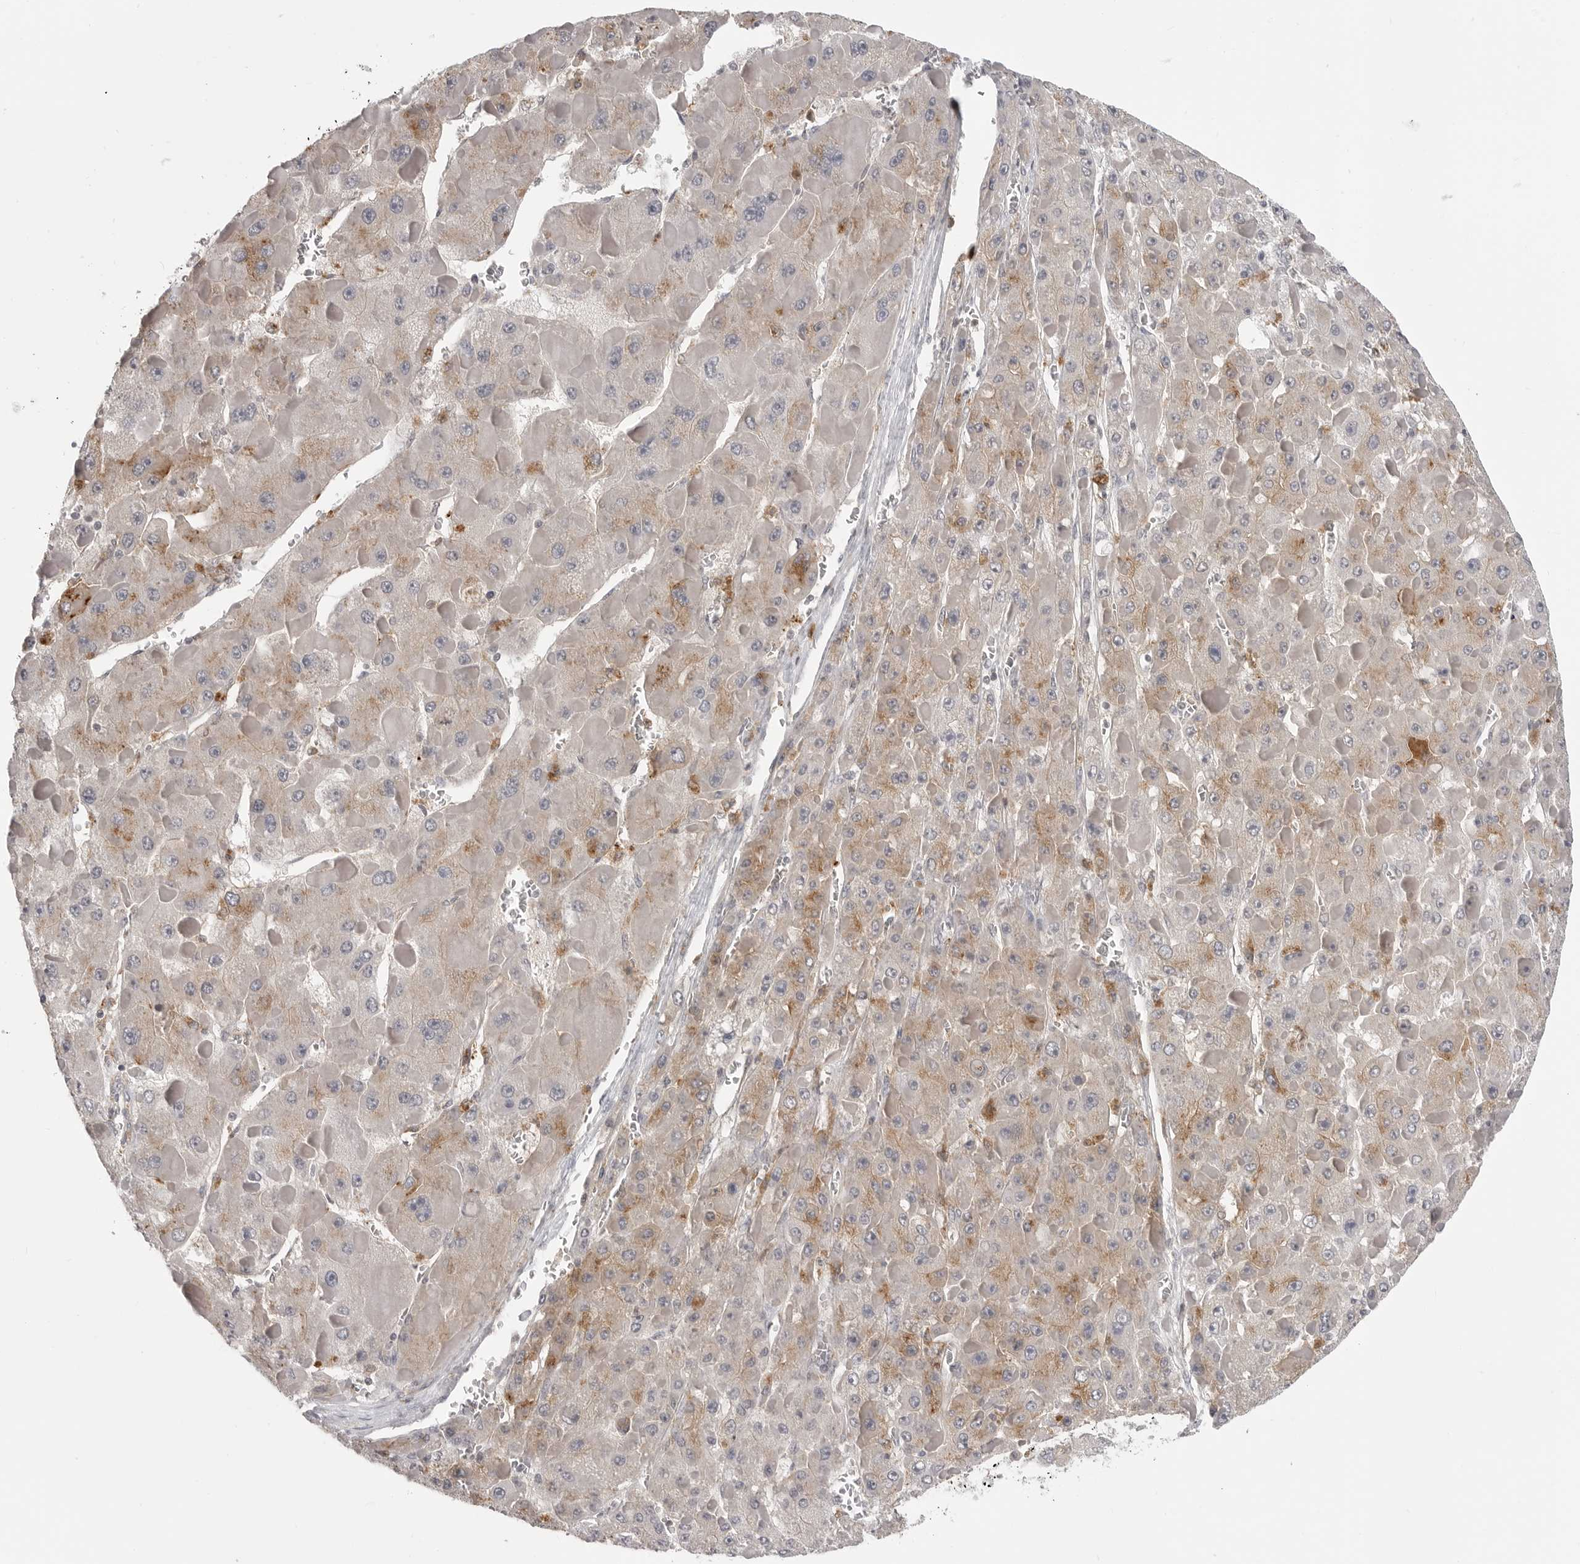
{"staining": {"intensity": "moderate", "quantity": "25%-75%", "location": "cytoplasmic/membranous"}, "tissue": "liver cancer", "cell_type": "Tumor cells", "image_type": "cancer", "snomed": [{"axis": "morphology", "description": "Carcinoma, Hepatocellular, NOS"}, {"axis": "topography", "description": "Liver"}], "caption": "Brown immunohistochemical staining in human liver hepatocellular carcinoma exhibits moderate cytoplasmic/membranous staining in approximately 25%-75% of tumor cells.", "gene": "IFNGR1", "patient": {"sex": "female", "age": 73}}